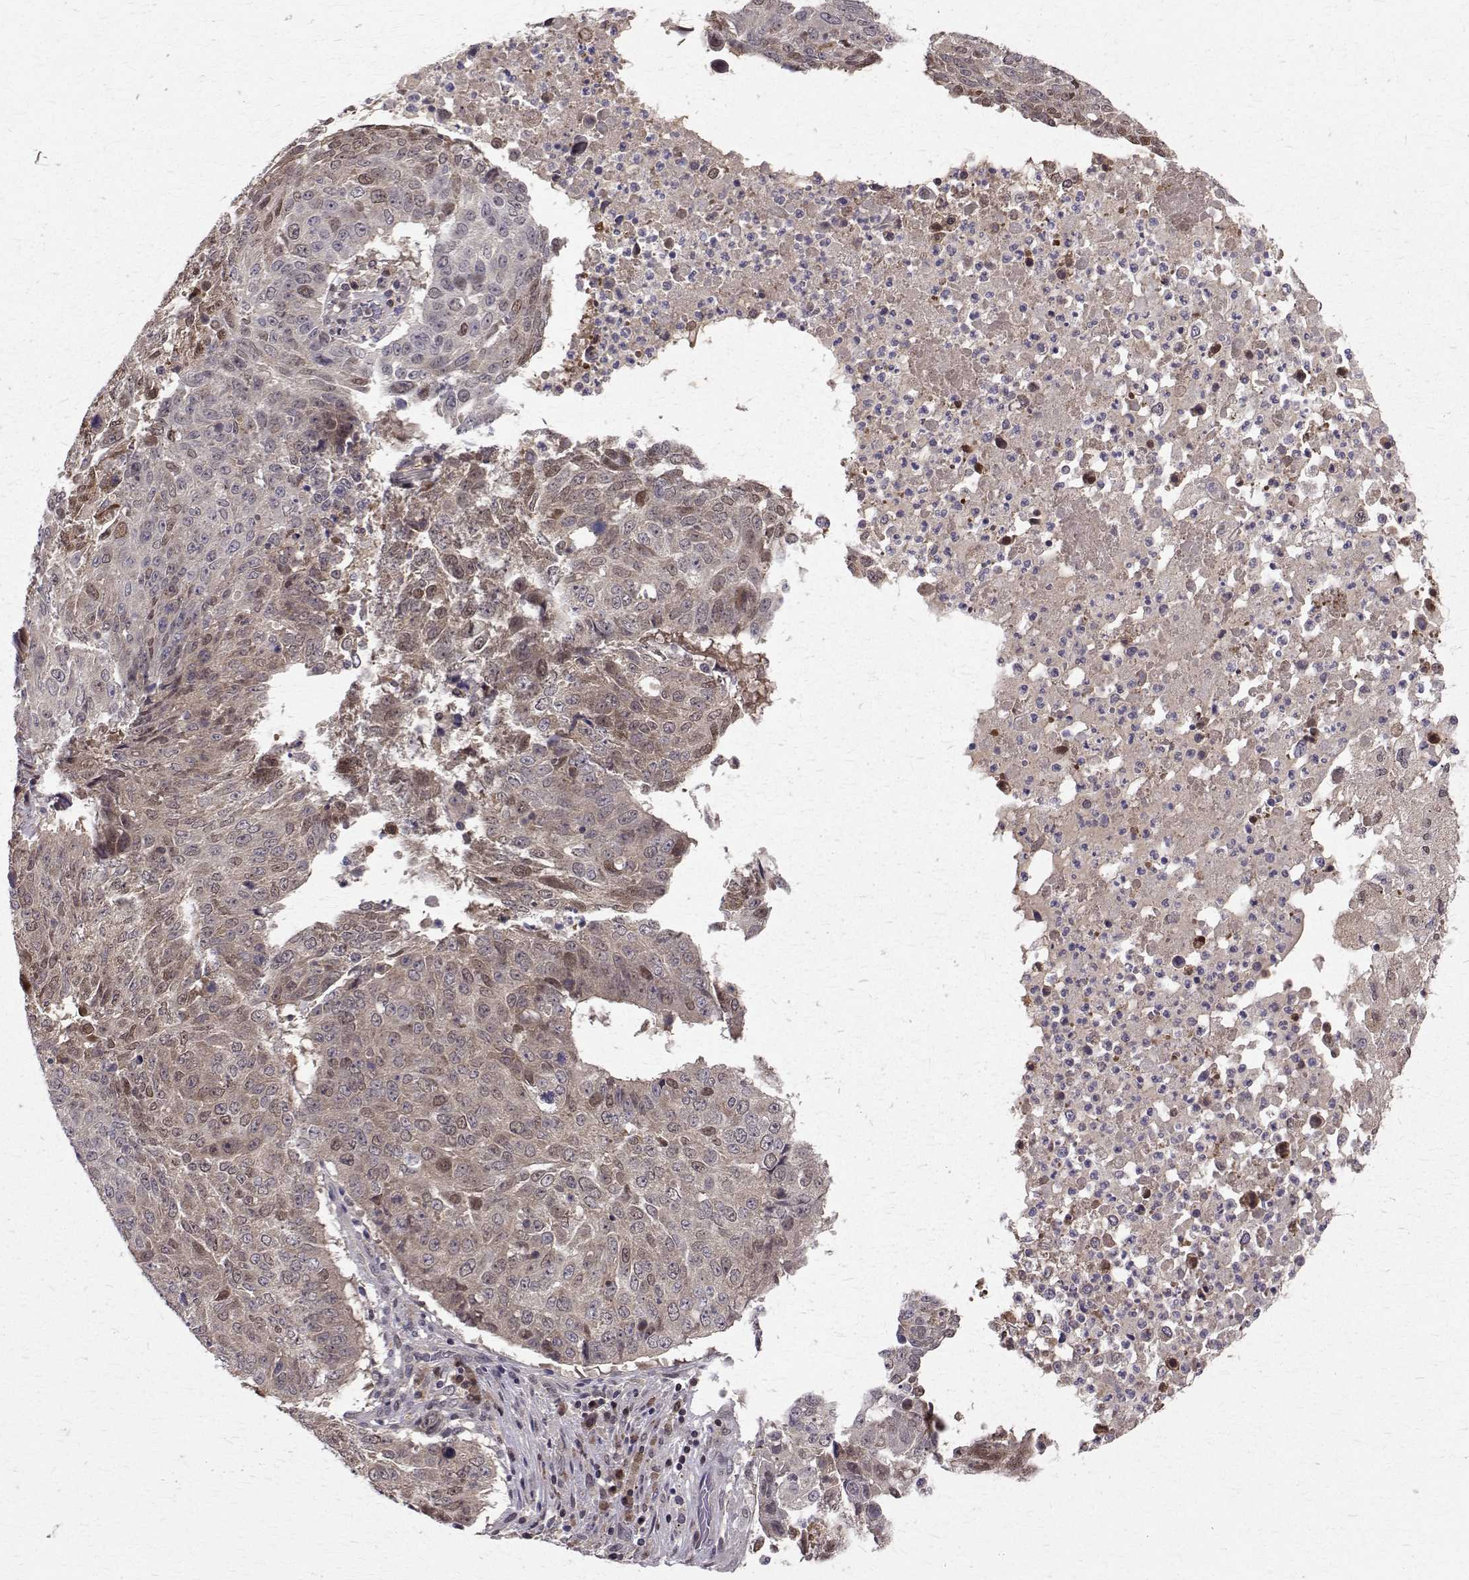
{"staining": {"intensity": "weak", "quantity": "25%-75%", "location": "cytoplasmic/membranous"}, "tissue": "lung cancer", "cell_type": "Tumor cells", "image_type": "cancer", "snomed": [{"axis": "morphology", "description": "Normal tissue, NOS"}, {"axis": "morphology", "description": "Squamous cell carcinoma, NOS"}, {"axis": "topography", "description": "Bronchus"}, {"axis": "topography", "description": "Lung"}], "caption": "Lung cancer (squamous cell carcinoma) tissue demonstrates weak cytoplasmic/membranous positivity in about 25%-75% of tumor cells (DAB = brown stain, brightfield microscopy at high magnification).", "gene": "NIF3L1", "patient": {"sex": "male", "age": 64}}